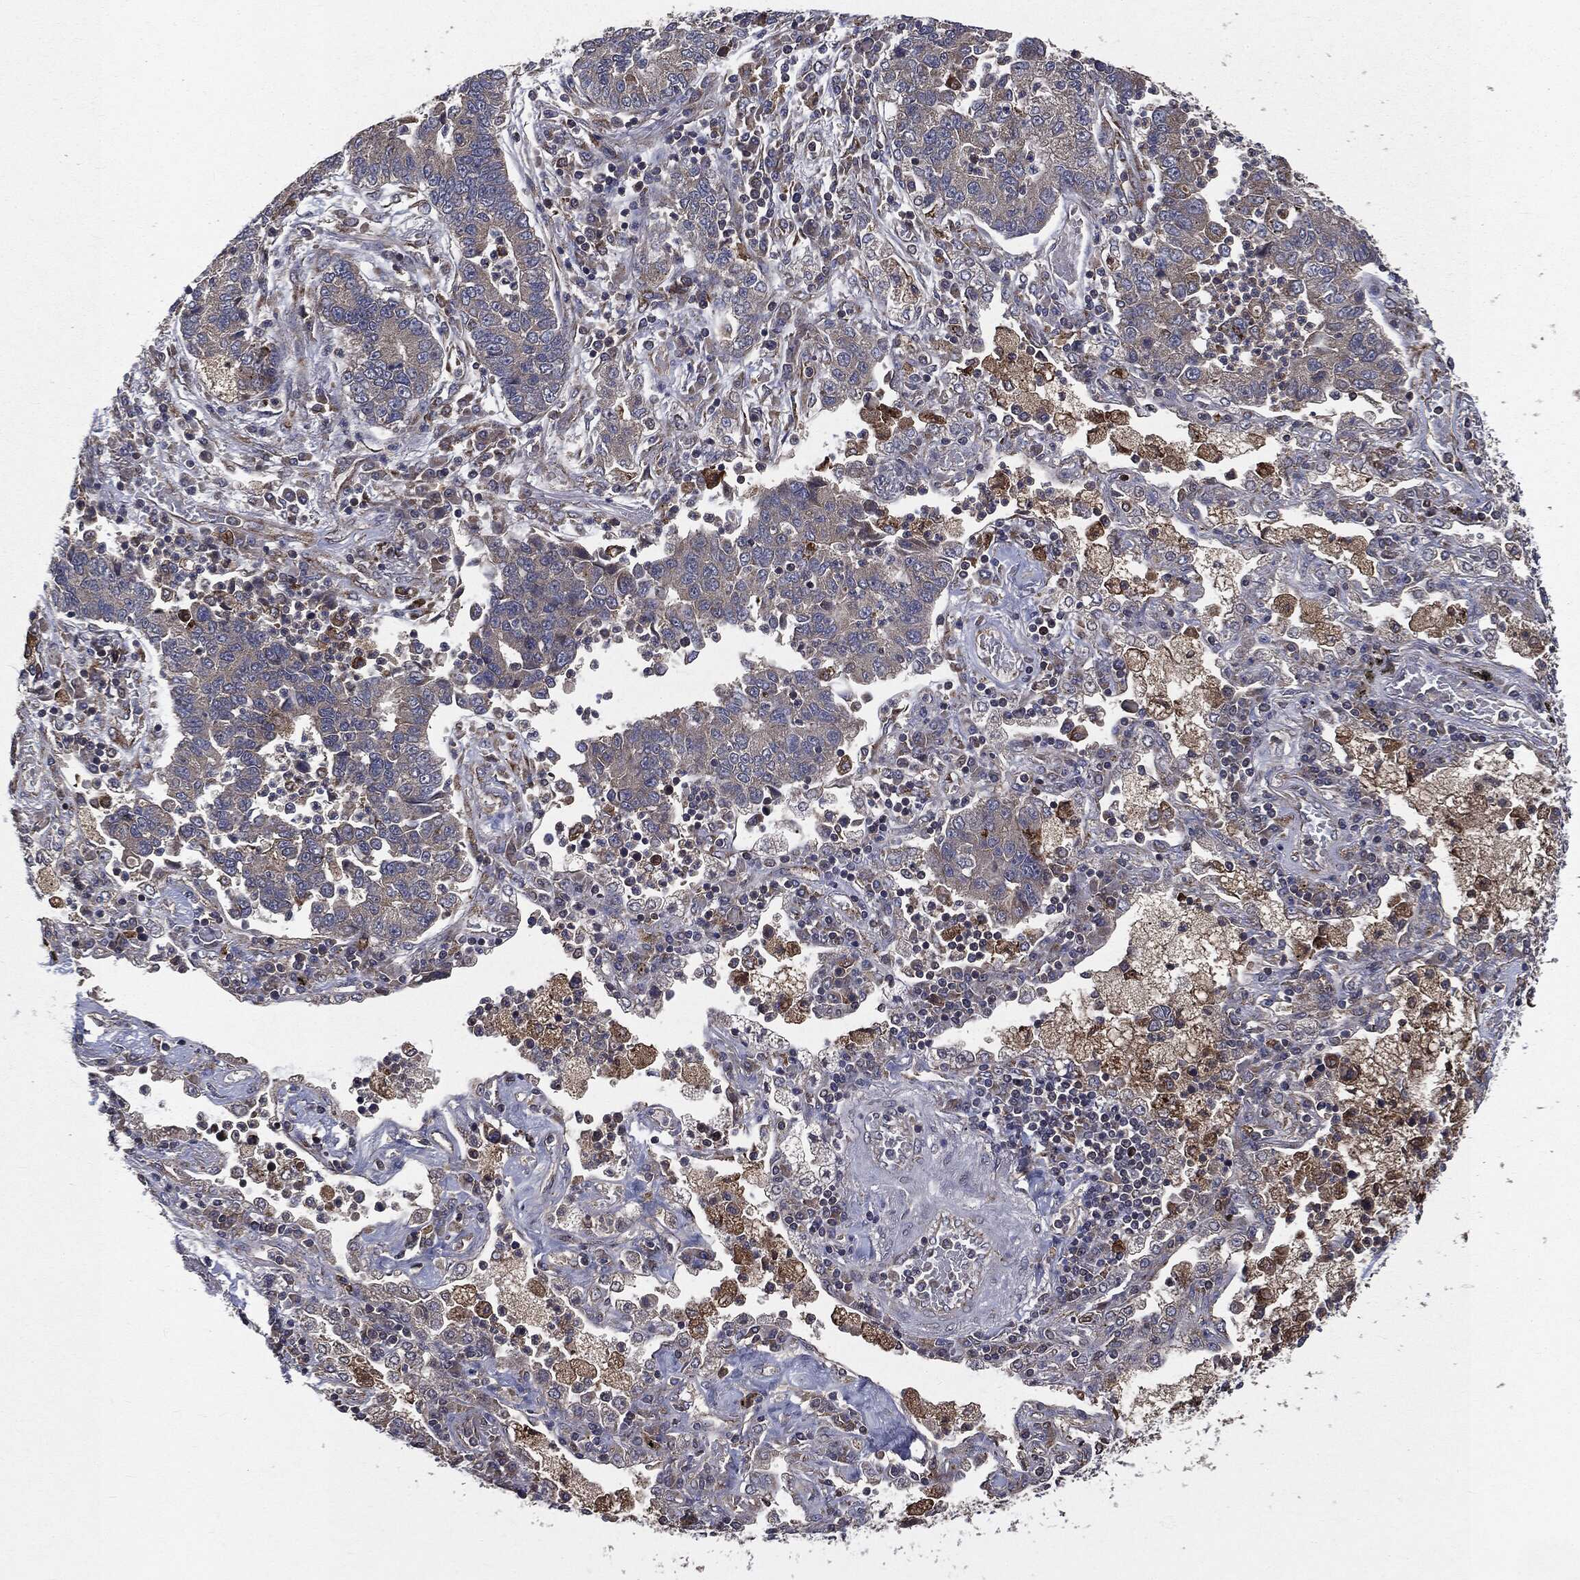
{"staining": {"intensity": "negative", "quantity": "none", "location": "none"}, "tissue": "lung cancer", "cell_type": "Tumor cells", "image_type": "cancer", "snomed": [{"axis": "morphology", "description": "Adenocarcinoma, NOS"}, {"axis": "topography", "description": "Lung"}], "caption": "An immunohistochemistry micrograph of lung adenocarcinoma is shown. There is no staining in tumor cells of lung adenocarcinoma.", "gene": "PLOD3", "patient": {"sex": "female", "age": 57}}